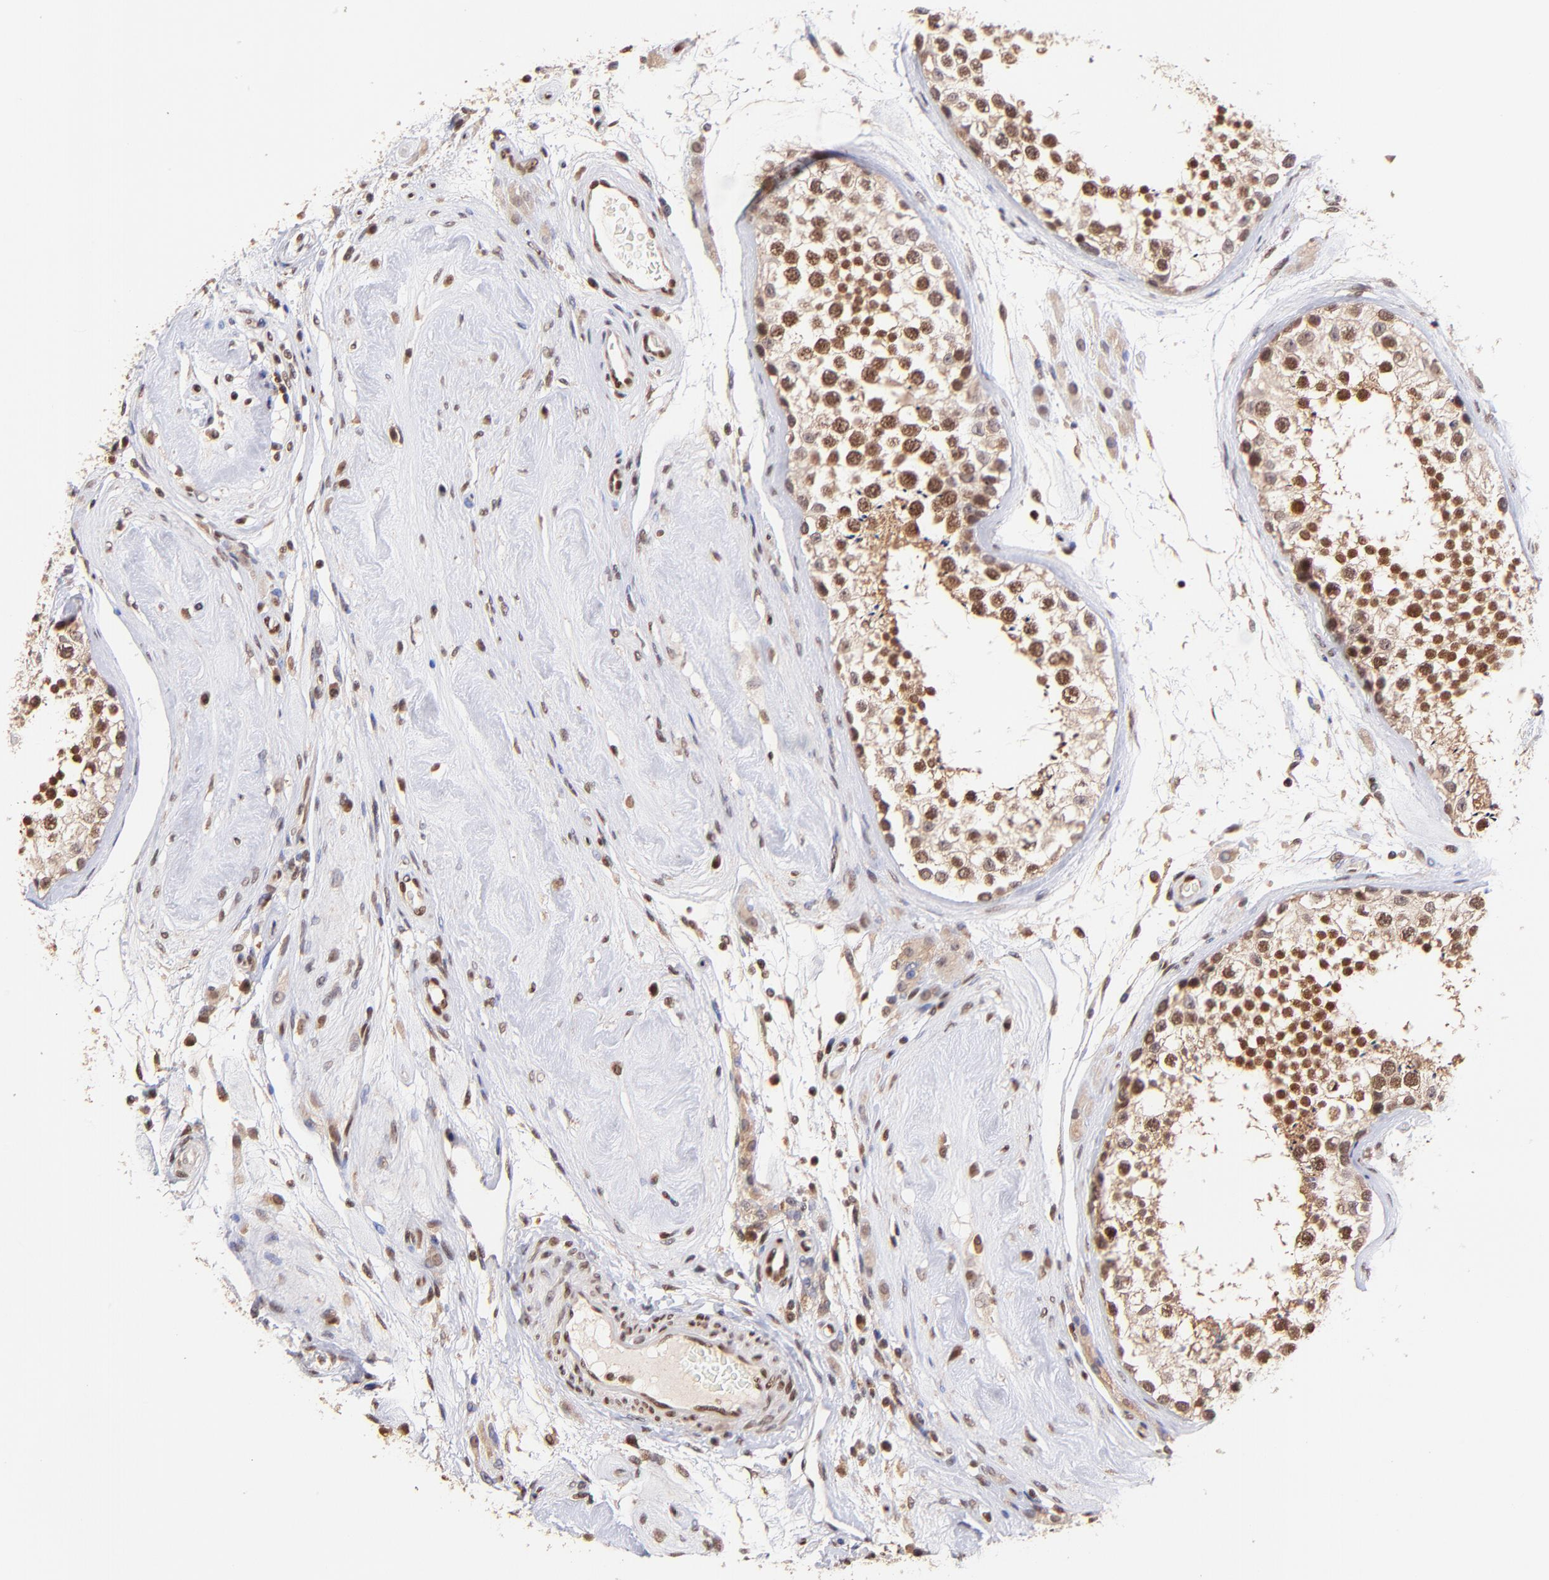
{"staining": {"intensity": "strong", "quantity": "25%-75%", "location": "cytoplasmic/membranous,nuclear"}, "tissue": "testis", "cell_type": "Cells in seminiferous ducts", "image_type": "normal", "snomed": [{"axis": "morphology", "description": "Normal tissue, NOS"}, {"axis": "topography", "description": "Testis"}], "caption": "Testis stained with DAB IHC shows high levels of strong cytoplasmic/membranous,nuclear expression in about 25%-75% of cells in seminiferous ducts. Immunohistochemistry (ihc) stains the protein in brown and the nuclei are stained blue.", "gene": "WDR25", "patient": {"sex": "male", "age": 46}}